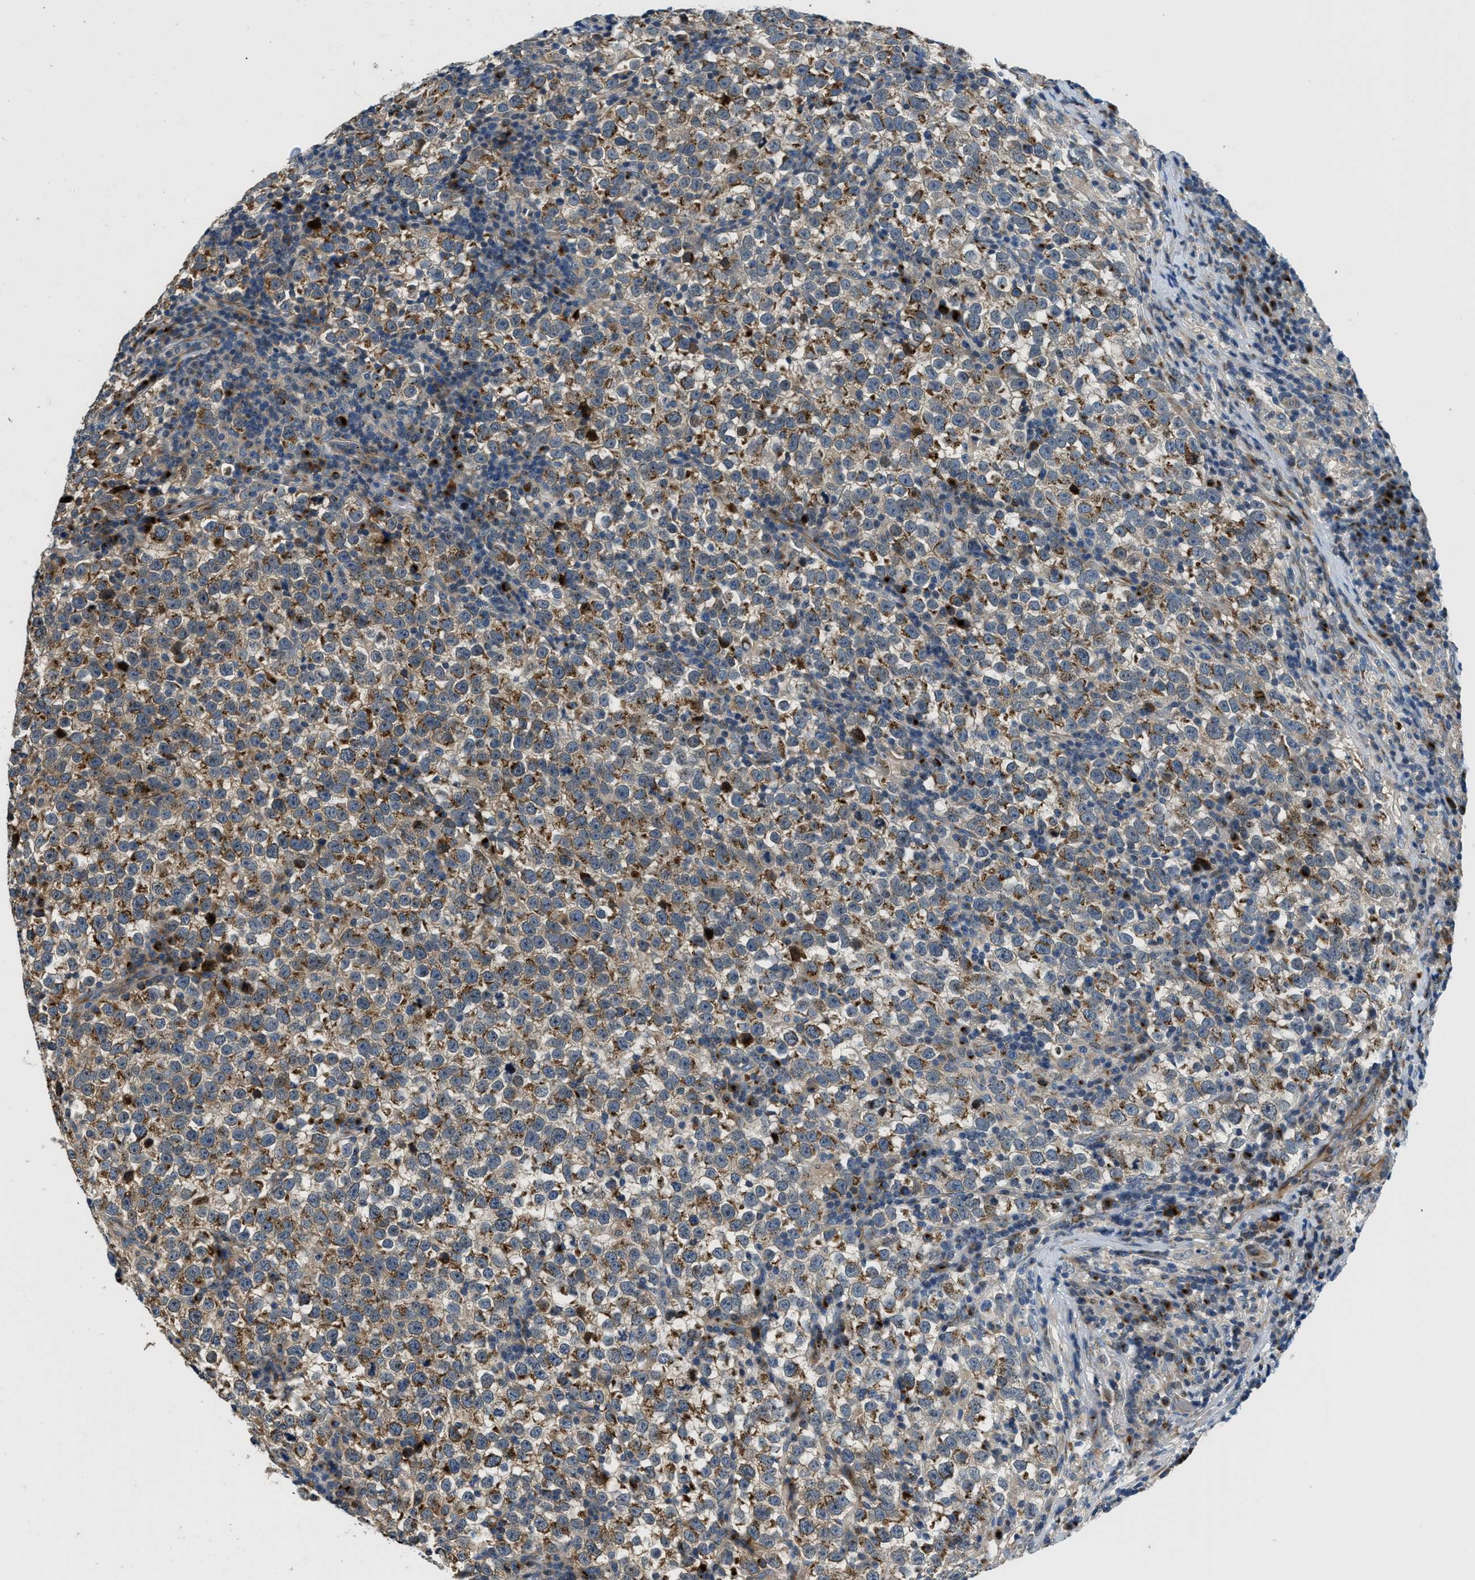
{"staining": {"intensity": "moderate", "quantity": ">75%", "location": "cytoplasmic/membranous"}, "tissue": "testis cancer", "cell_type": "Tumor cells", "image_type": "cancer", "snomed": [{"axis": "morphology", "description": "Normal tissue, NOS"}, {"axis": "morphology", "description": "Seminoma, NOS"}, {"axis": "topography", "description": "Testis"}], "caption": "Testis cancer stained for a protein exhibits moderate cytoplasmic/membranous positivity in tumor cells.", "gene": "FUT8", "patient": {"sex": "male", "age": 43}}